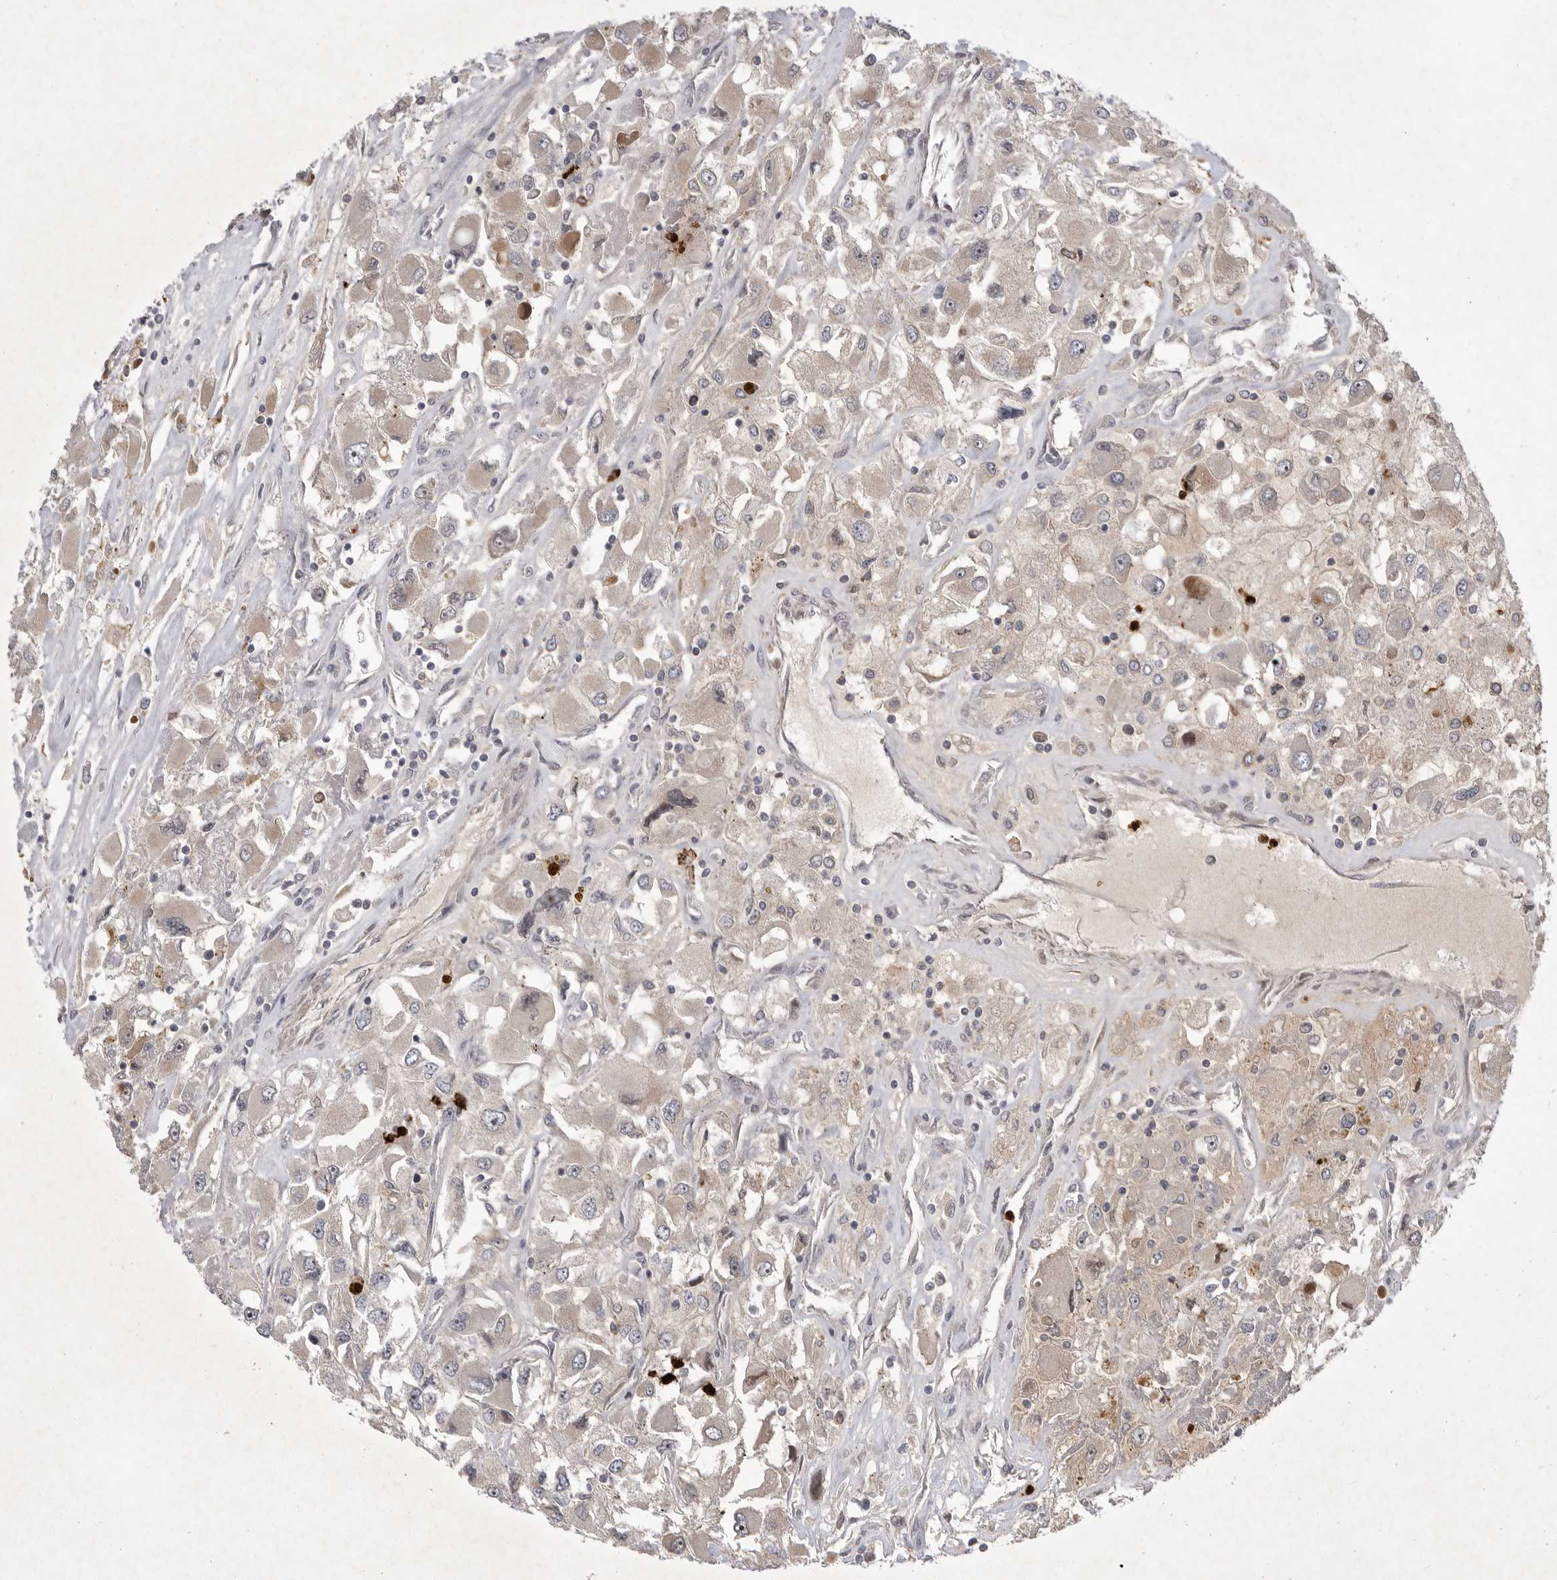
{"staining": {"intensity": "weak", "quantity": "<25%", "location": "cytoplasmic/membranous"}, "tissue": "renal cancer", "cell_type": "Tumor cells", "image_type": "cancer", "snomed": [{"axis": "morphology", "description": "Adenocarcinoma, NOS"}, {"axis": "topography", "description": "Kidney"}], "caption": "Immunohistochemistry histopathology image of renal cancer stained for a protein (brown), which shows no positivity in tumor cells.", "gene": "UBE3D", "patient": {"sex": "female", "age": 52}}